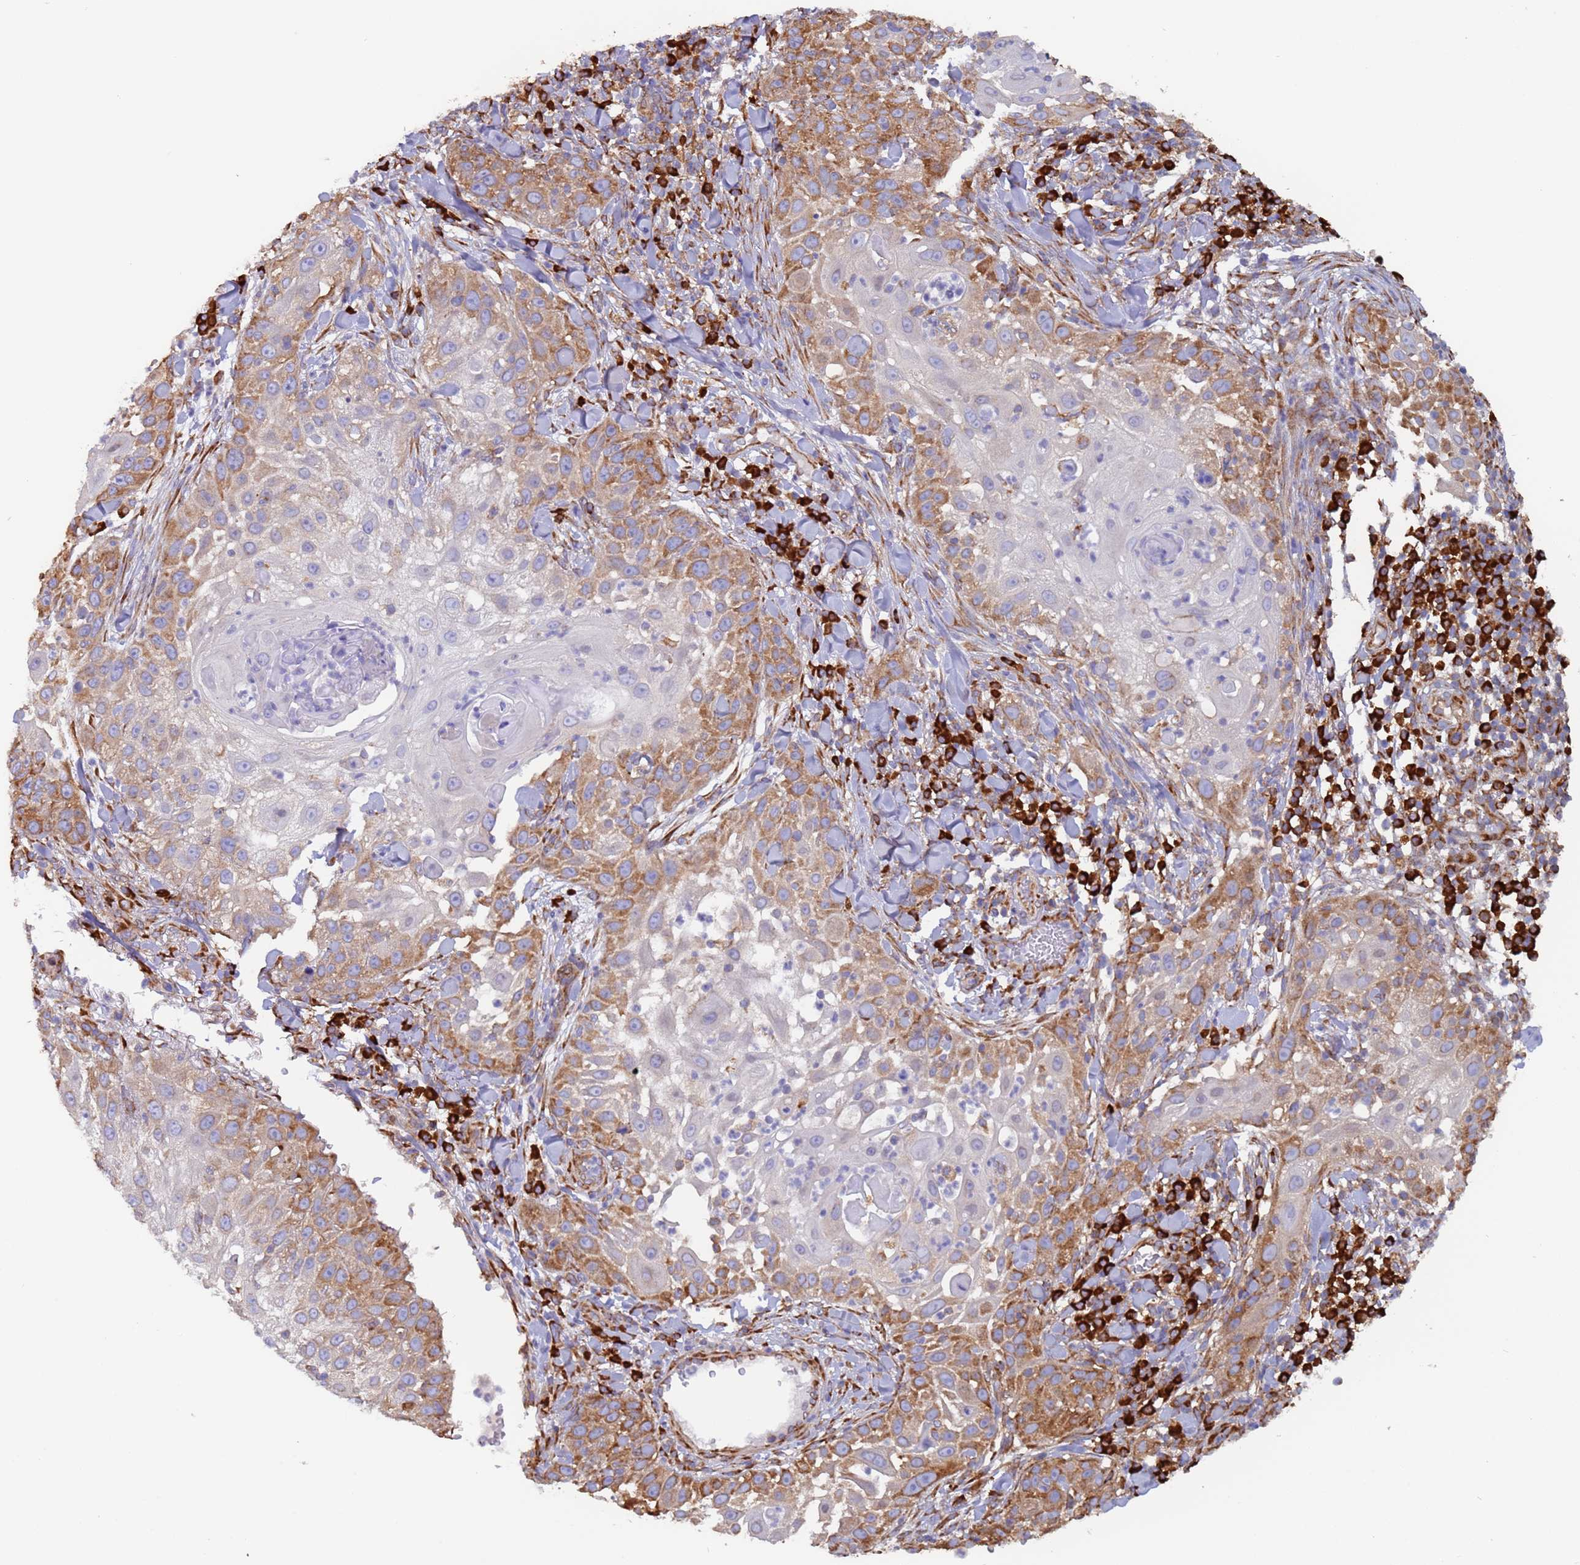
{"staining": {"intensity": "moderate", "quantity": "<25%", "location": "cytoplasmic/membranous"}, "tissue": "skin cancer", "cell_type": "Tumor cells", "image_type": "cancer", "snomed": [{"axis": "morphology", "description": "Squamous cell carcinoma, NOS"}, {"axis": "topography", "description": "Skin"}], "caption": "An immunohistochemistry histopathology image of tumor tissue is shown. Protein staining in brown shows moderate cytoplasmic/membranous positivity in skin cancer within tumor cells.", "gene": "ZNF844", "patient": {"sex": "female", "age": 44}}